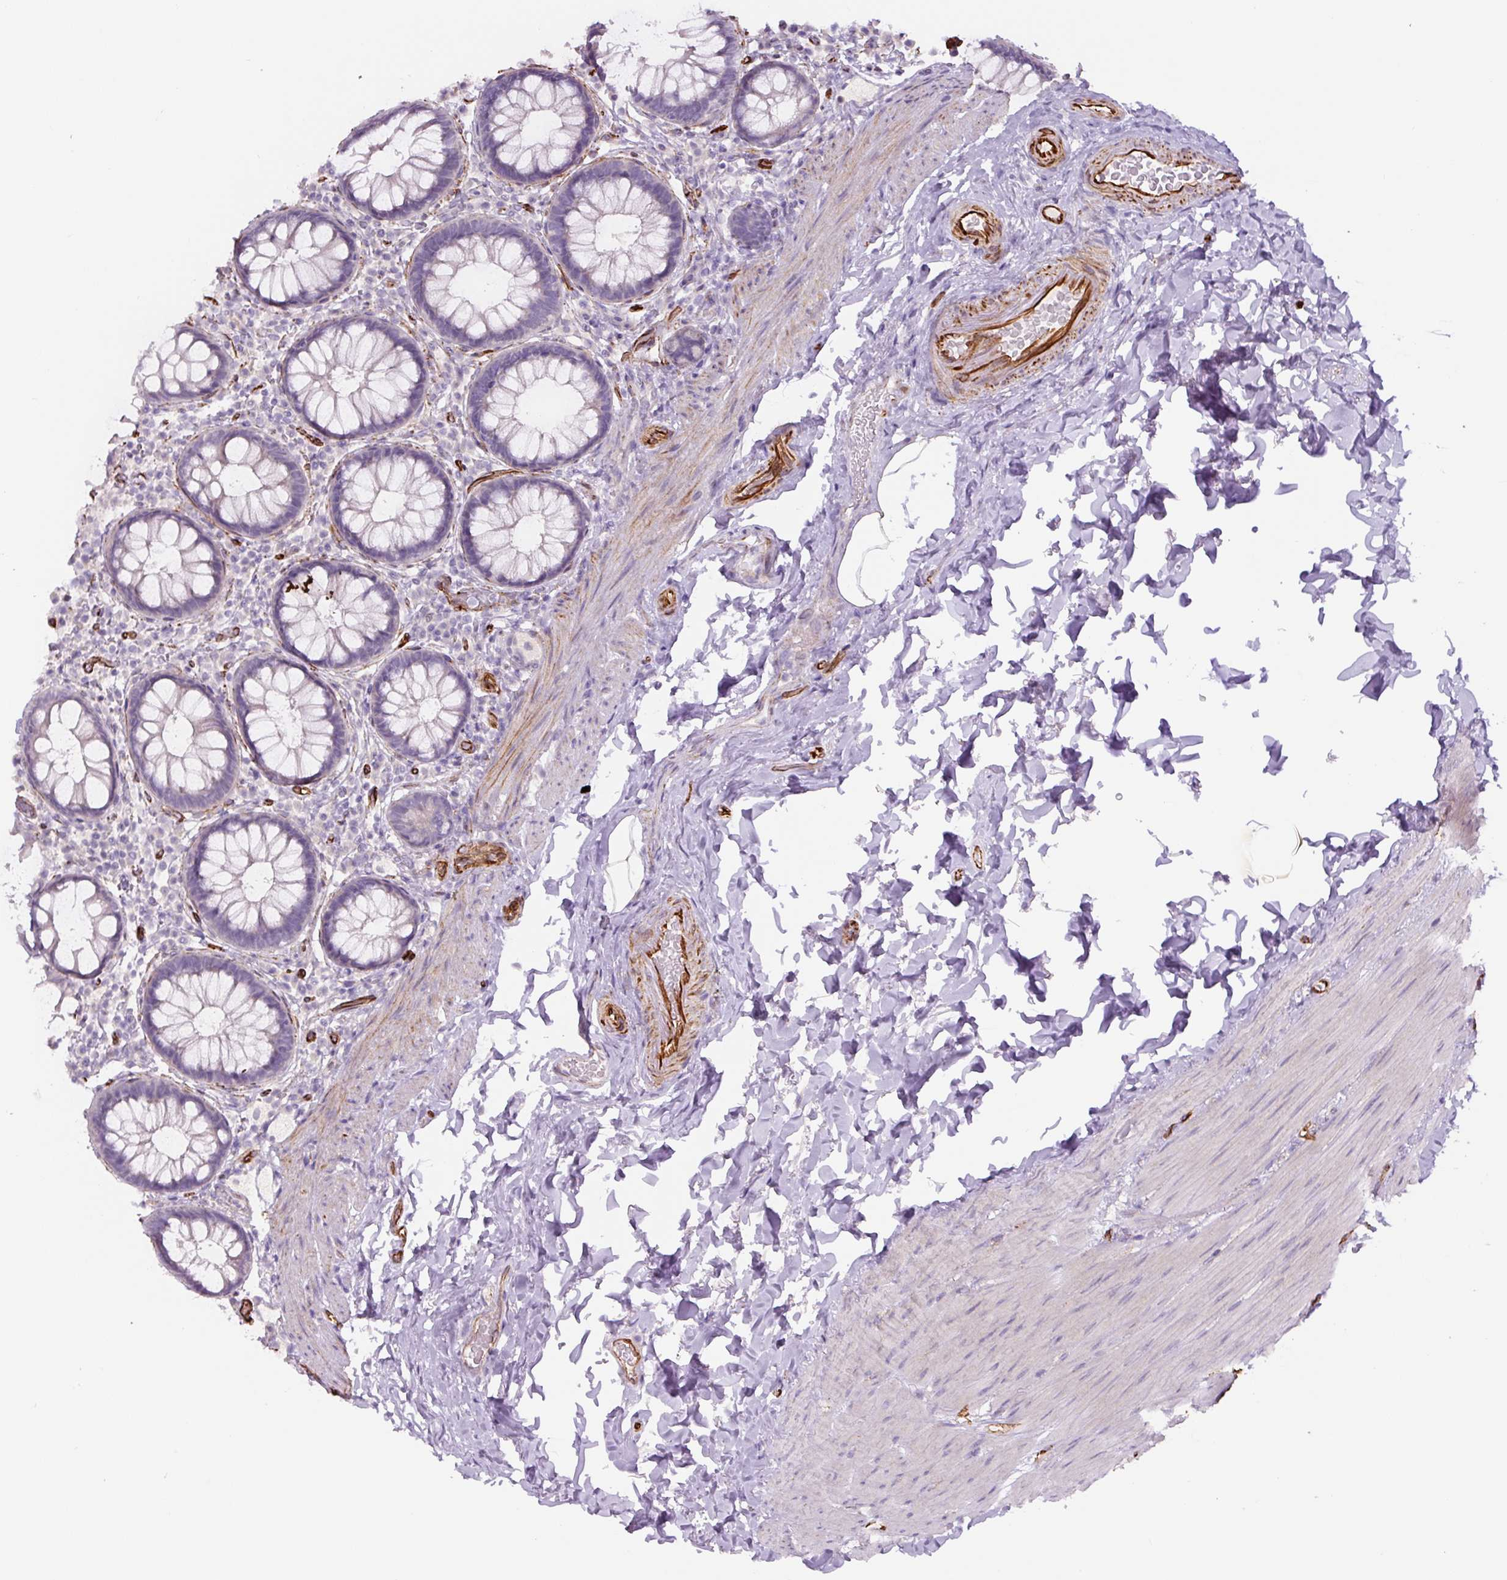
{"staining": {"intensity": "negative", "quantity": "none", "location": "none"}, "tissue": "rectum", "cell_type": "Glandular cells", "image_type": "normal", "snomed": [{"axis": "morphology", "description": "Normal tissue, NOS"}, {"axis": "topography", "description": "Rectum"}], "caption": "Human rectum stained for a protein using immunohistochemistry (IHC) shows no expression in glandular cells.", "gene": "NES", "patient": {"sex": "female", "age": 69}}